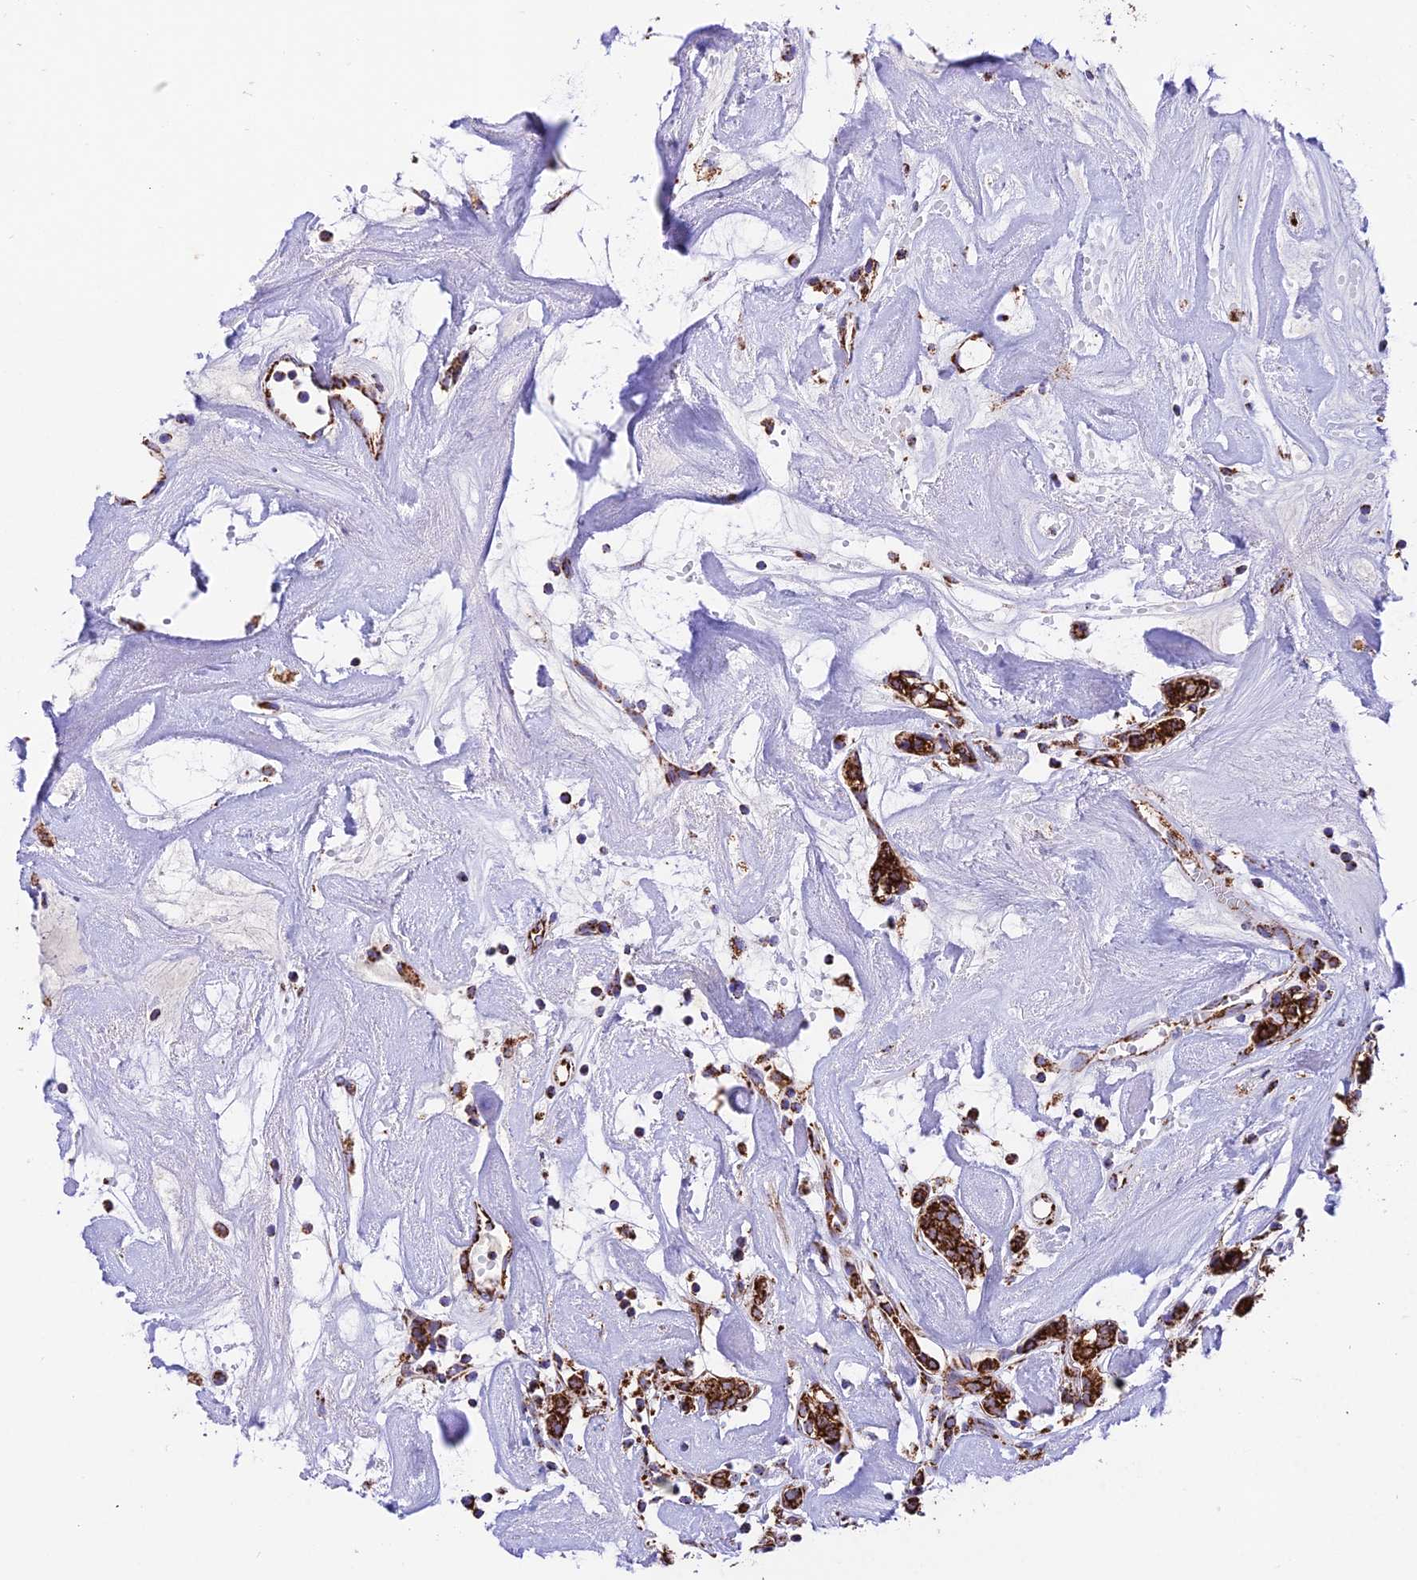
{"staining": {"intensity": "strong", "quantity": ">75%", "location": "cytoplasmic/membranous"}, "tissue": "head and neck cancer", "cell_type": "Tumor cells", "image_type": "cancer", "snomed": [{"axis": "morphology", "description": "Adenocarcinoma, NOS"}, {"axis": "topography", "description": "Salivary gland"}, {"axis": "topography", "description": "Head-Neck"}], "caption": "A brown stain labels strong cytoplasmic/membranous staining of a protein in adenocarcinoma (head and neck) tumor cells. (Stains: DAB (3,3'-diaminobenzidine) in brown, nuclei in blue, Microscopy: brightfield microscopy at high magnification).", "gene": "CHCHD3", "patient": {"sex": "female", "age": 65}}